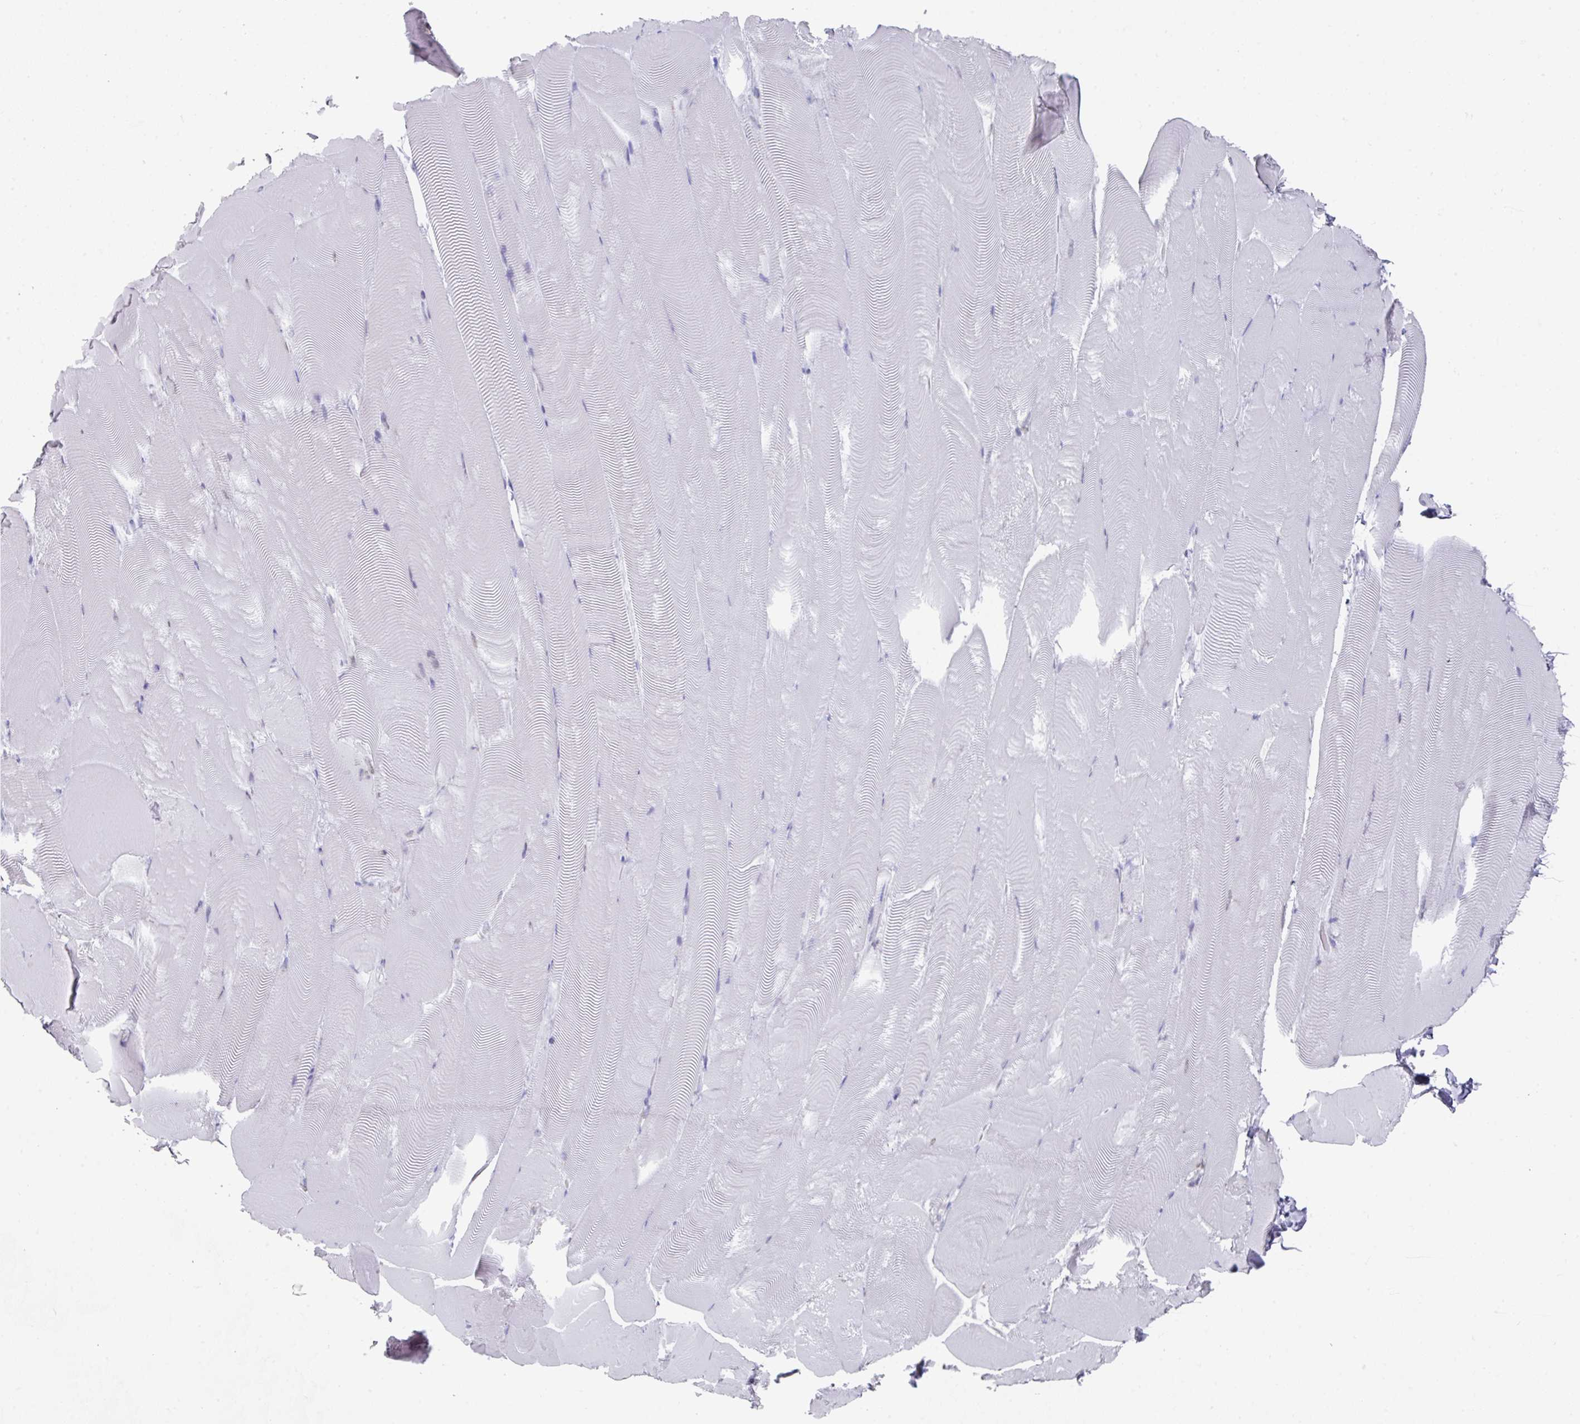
{"staining": {"intensity": "negative", "quantity": "none", "location": "none"}, "tissue": "skeletal muscle", "cell_type": "Myocytes", "image_type": "normal", "snomed": [{"axis": "morphology", "description": "Normal tissue, NOS"}, {"axis": "topography", "description": "Skeletal muscle"}], "caption": "DAB (3,3'-diaminobenzidine) immunohistochemical staining of unremarkable human skeletal muscle reveals no significant staining in myocytes. (Stains: DAB IHC with hematoxylin counter stain, Microscopy: brightfield microscopy at high magnification).", "gene": "VKORC1L1", "patient": {"sex": "female", "age": 64}}